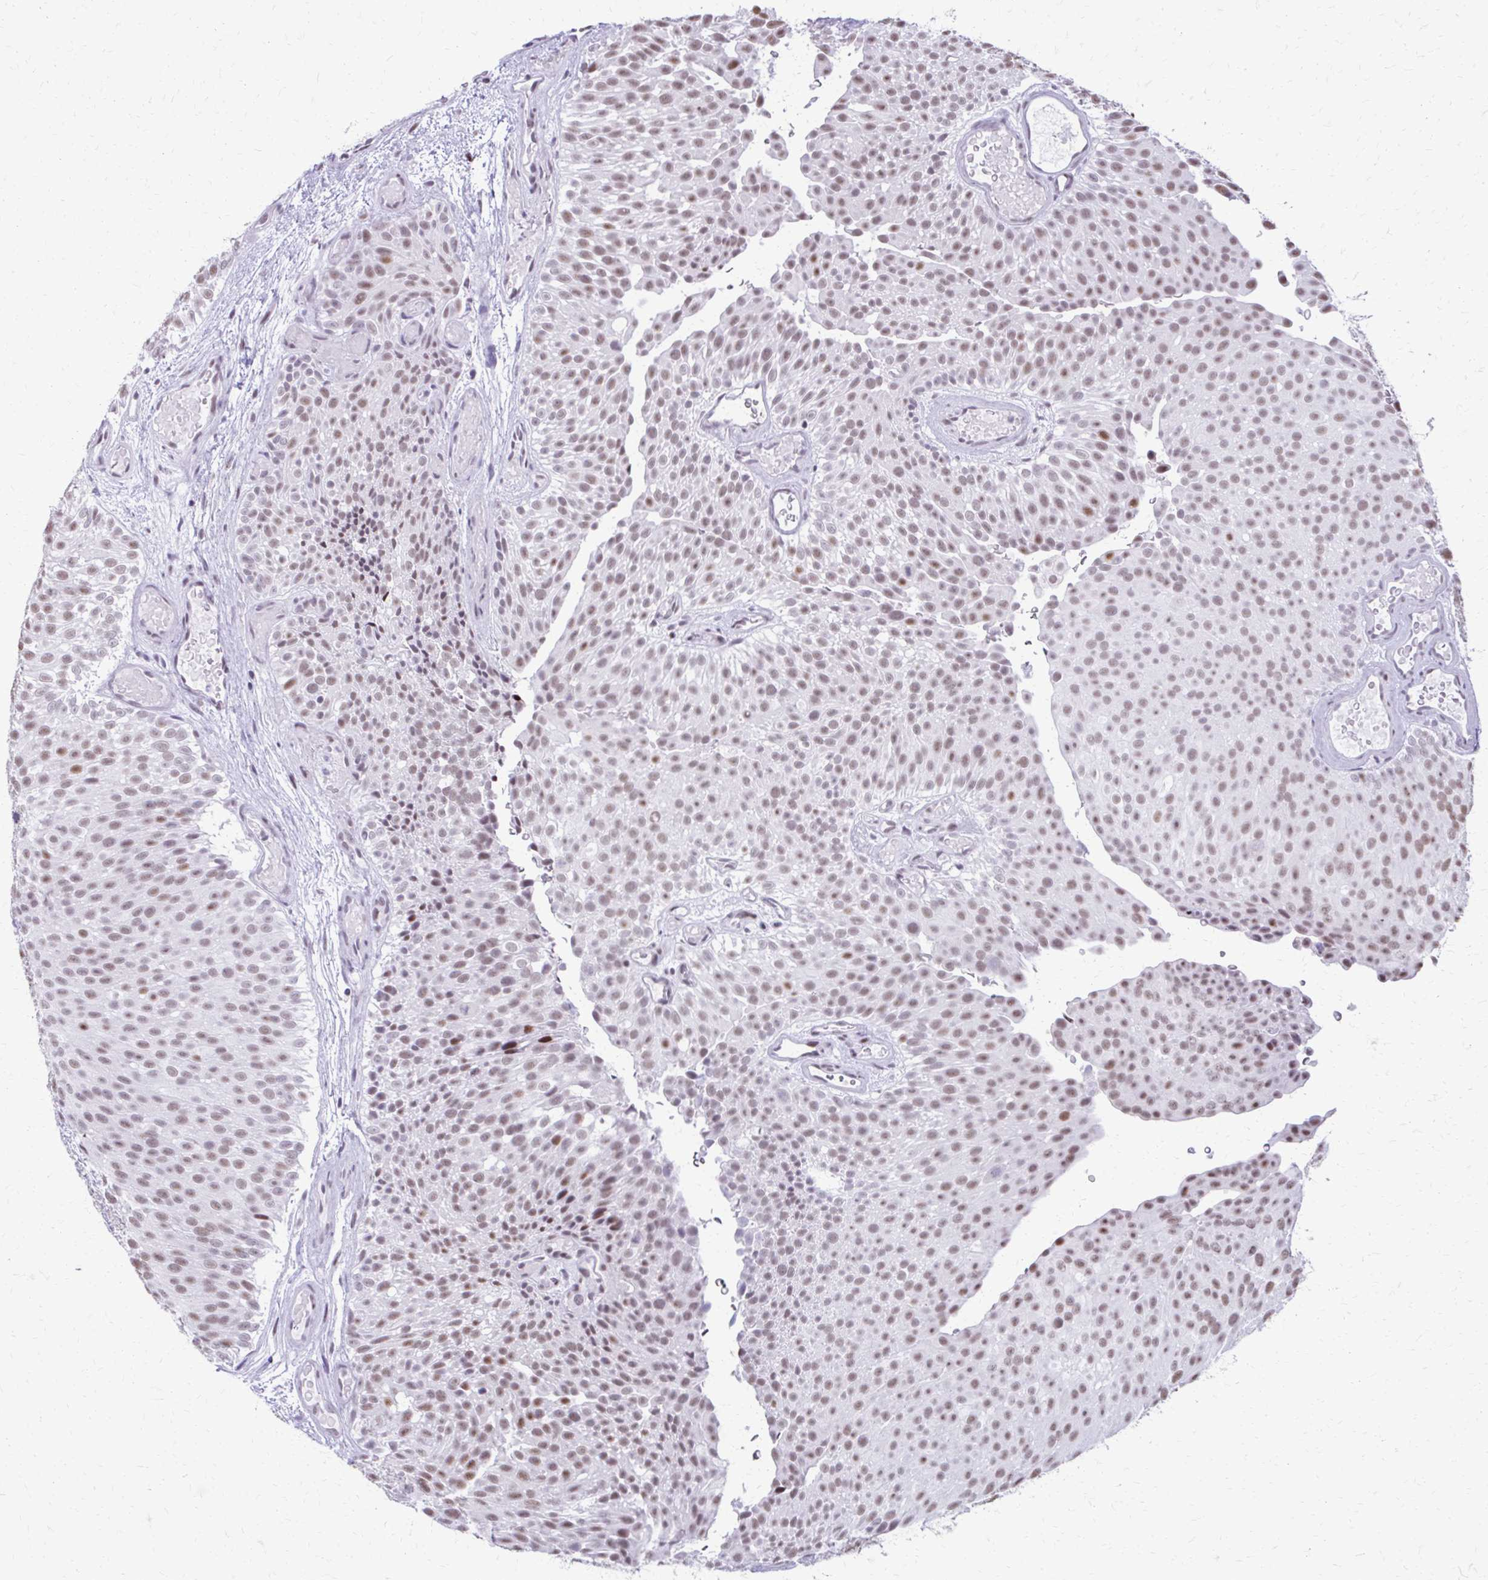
{"staining": {"intensity": "weak", "quantity": ">75%", "location": "nuclear"}, "tissue": "urothelial cancer", "cell_type": "Tumor cells", "image_type": "cancer", "snomed": [{"axis": "morphology", "description": "Urothelial carcinoma, Low grade"}, {"axis": "topography", "description": "Urinary bladder"}], "caption": "A high-resolution image shows immunohistochemistry staining of urothelial cancer, which demonstrates weak nuclear staining in about >75% of tumor cells. Nuclei are stained in blue.", "gene": "SS18", "patient": {"sex": "male", "age": 78}}